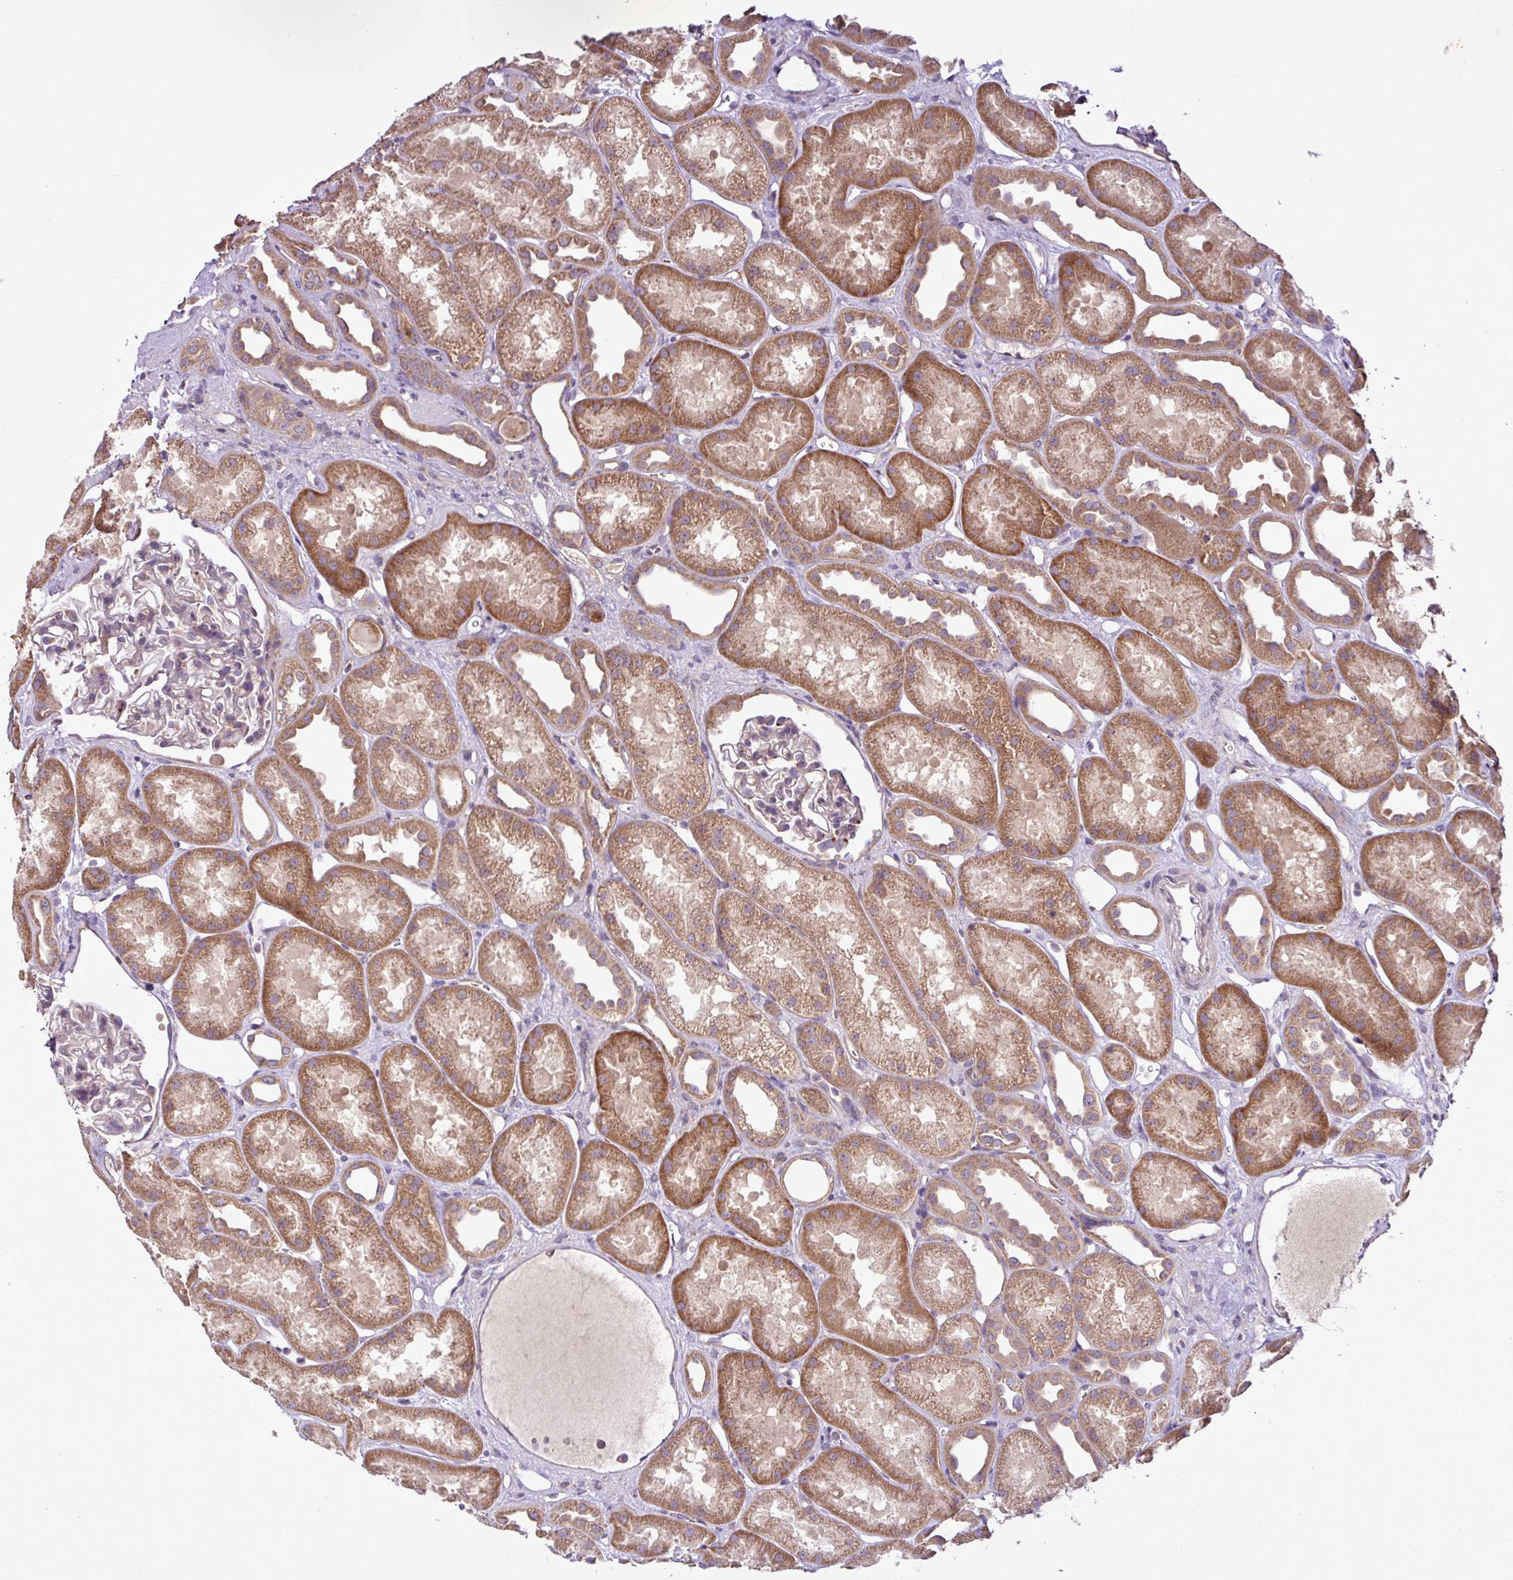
{"staining": {"intensity": "moderate", "quantity": "<25%", "location": "cytoplasmic/membranous"}, "tissue": "kidney", "cell_type": "Cells in glomeruli", "image_type": "normal", "snomed": [{"axis": "morphology", "description": "Normal tissue, NOS"}, {"axis": "topography", "description": "Kidney"}], "caption": "Brown immunohistochemical staining in normal human kidney shows moderate cytoplasmic/membranous staining in approximately <25% of cells in glomeruli.", "gene": "XIAP", "patient": {"sex": "male", "age": 61}}